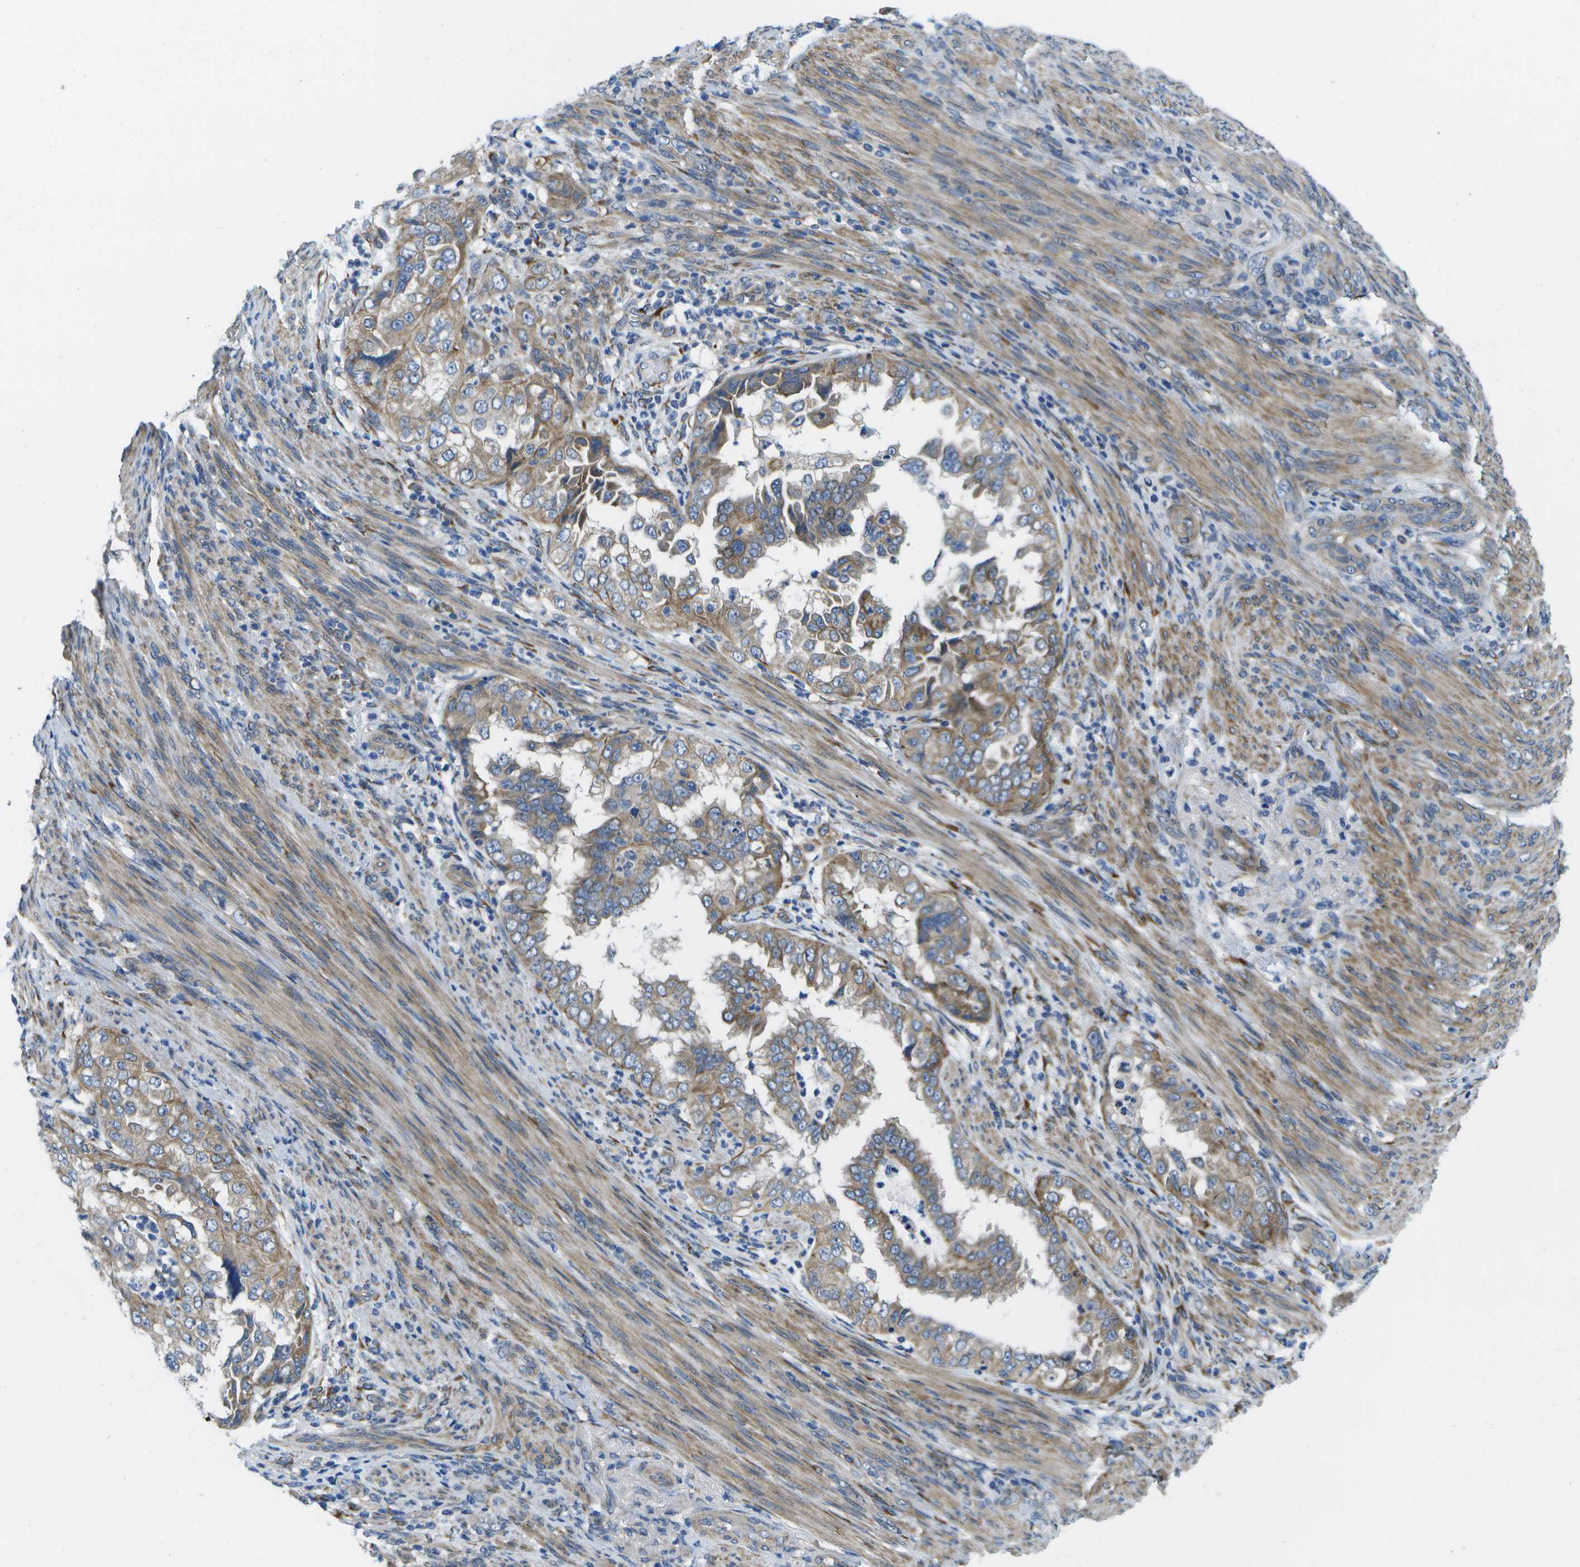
{"staining": {"intensity": "moderate", "quantity": "25%-75%", "location": "cytoplasmic/membranous"}, "tissue": "endometrial cancer", "cell_type": "Tumor cells", "image_type": "cancer", "snomed": [{"axis": "morphology", "description": "Adenocarcinoma, NOS"}, {"axis": "topography", "description": "Endometrium"}], "caption": "Endometrial cancer stained for a protein displays moderate cytoplasmic/membranous positivity in tumor cells.", "gene": "P3H1", "patient": {"sex": "female", "age": 85}}